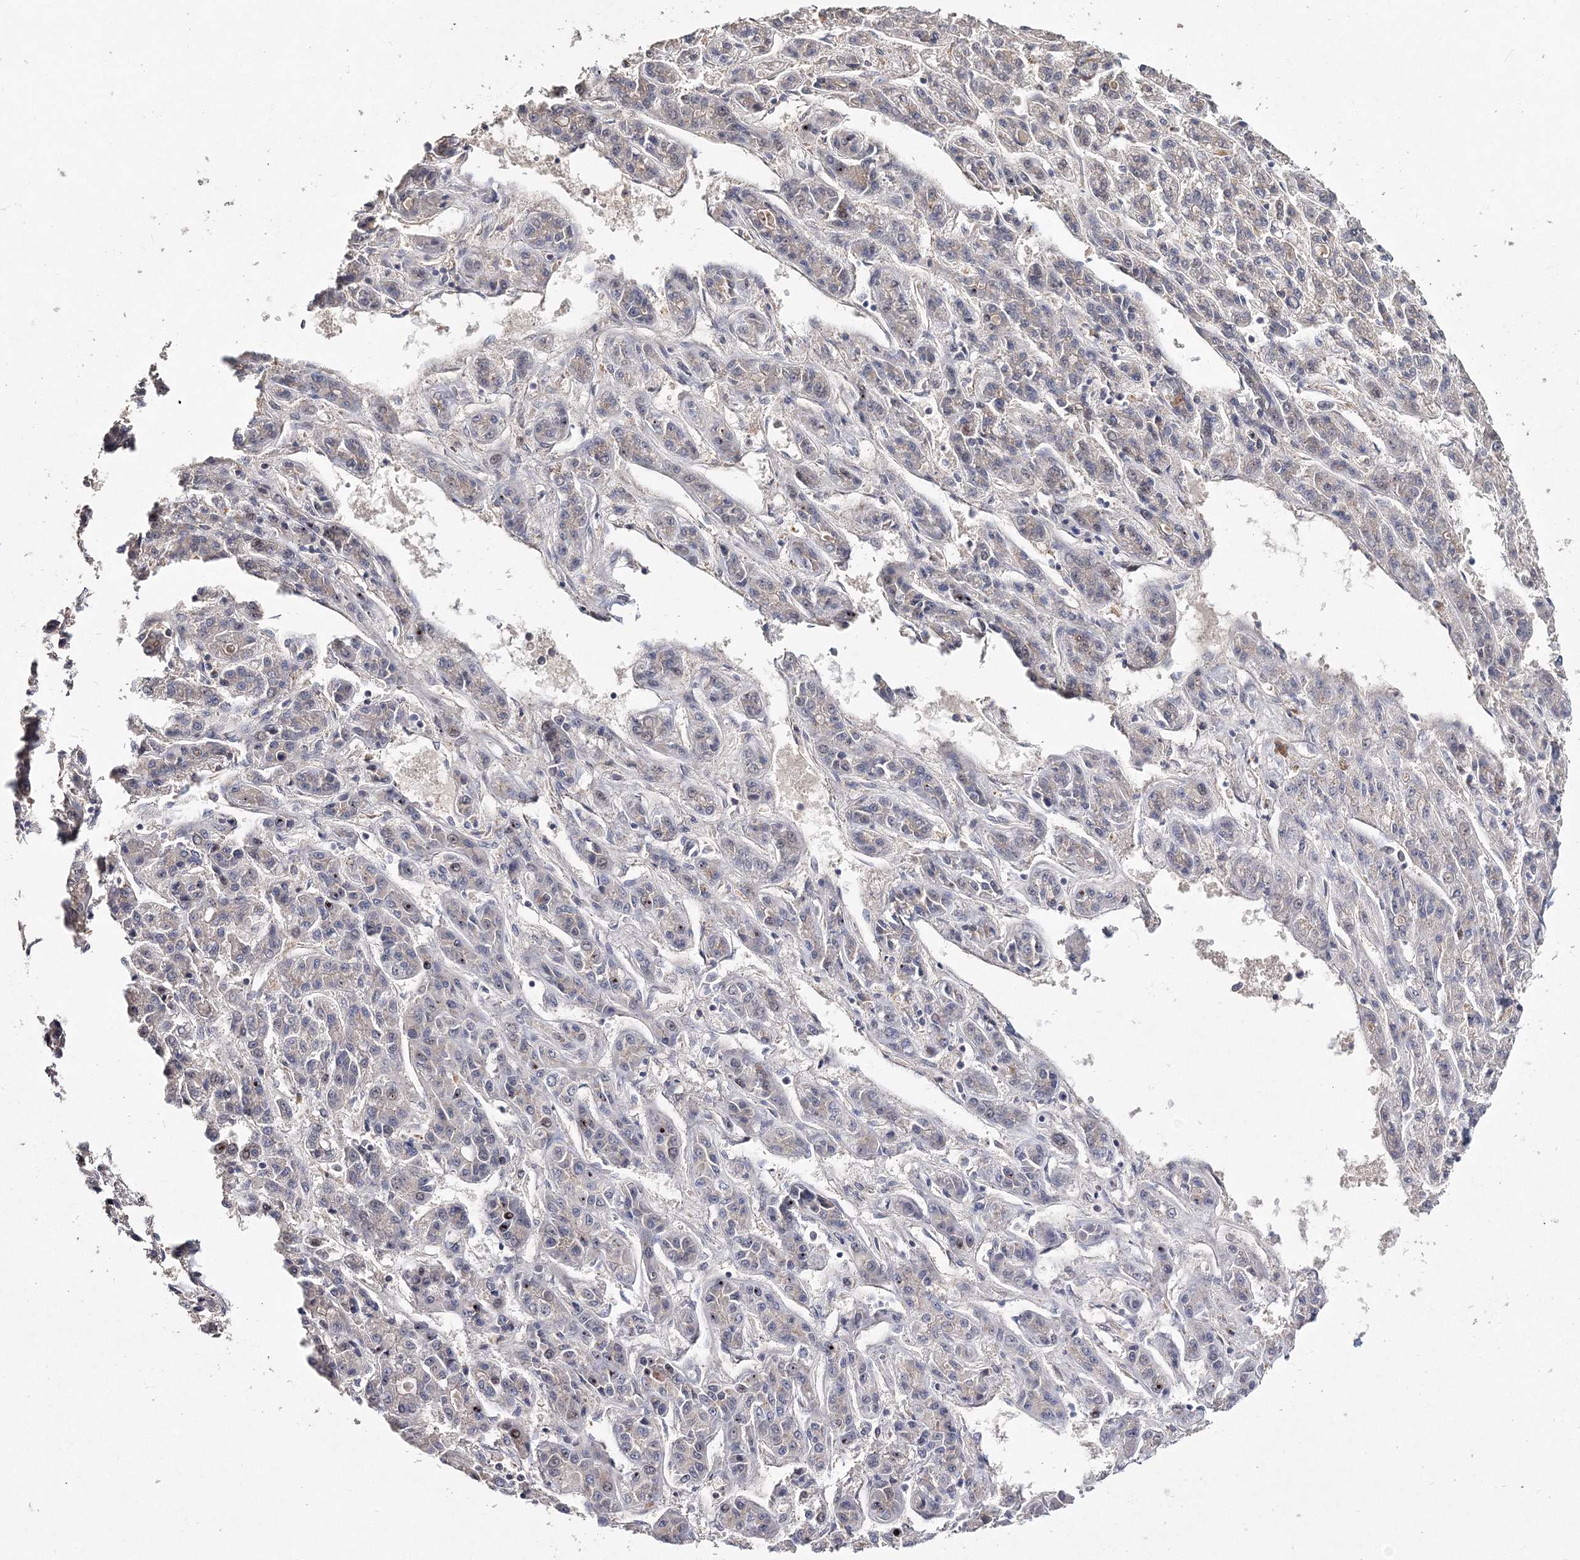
{"staining": {"intensity": "negative", "quantity": "none", "location": "none"}, "tissue": "liver cancer", "cell_type": "Tumor cells", "image_type": "cancer", "snomed": [{"axis": "morphology", "description": "Carcinoma, Hepatocellular, NOS"}, {"axis": "topography", "description": "Liver"}], "caption": "Immunohistochemistry (IHC) of human liver hepatocellular carcinoma displays no expression in tumor cells.", "gene": "GJB5", "patient": {"sex": "male", "age": 70}}